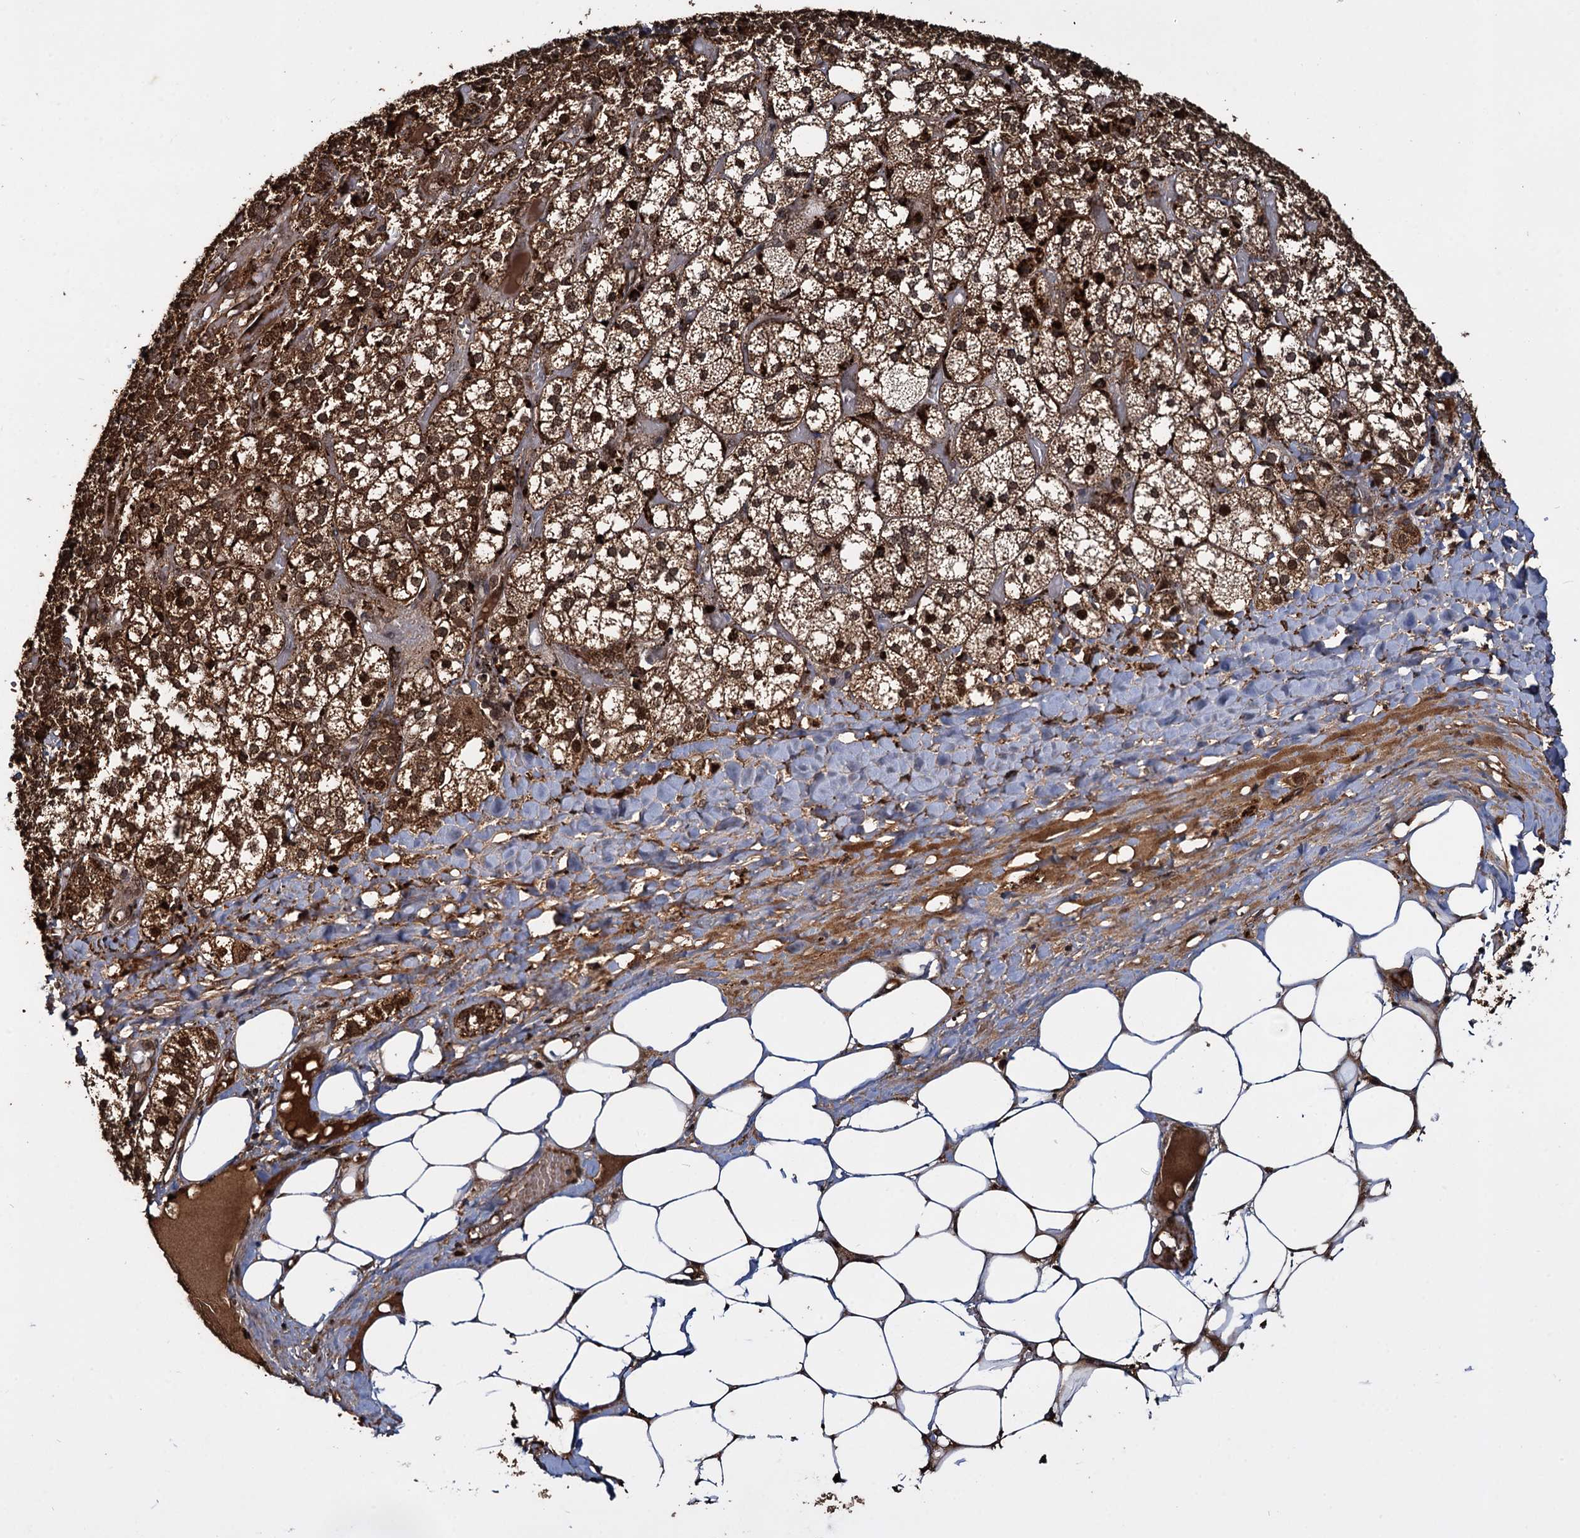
{"staining": {"intensity": "strong", "quantity": ">75%", "location": "cytoplasmic/membranous,nuclear"}, "tissue": "adrenal gland", "cell_type": "Glandular cells", "image_type": "normal", "snomed": [{"axis": "morphology", "description": "Normal tissue, NOS"}, {"axis": "topography", "description": "Adrenal gland"}], "caption": "A high-resolution image shows immunohistochemistry (IHC) staining of unremarkable adrenal gland, which displays strong cytoplasmic/membranous,nuclear staining in about >75% of glandular cells.", "gene": "CEP192", "patient": {"sex": "female", "age": 61}}